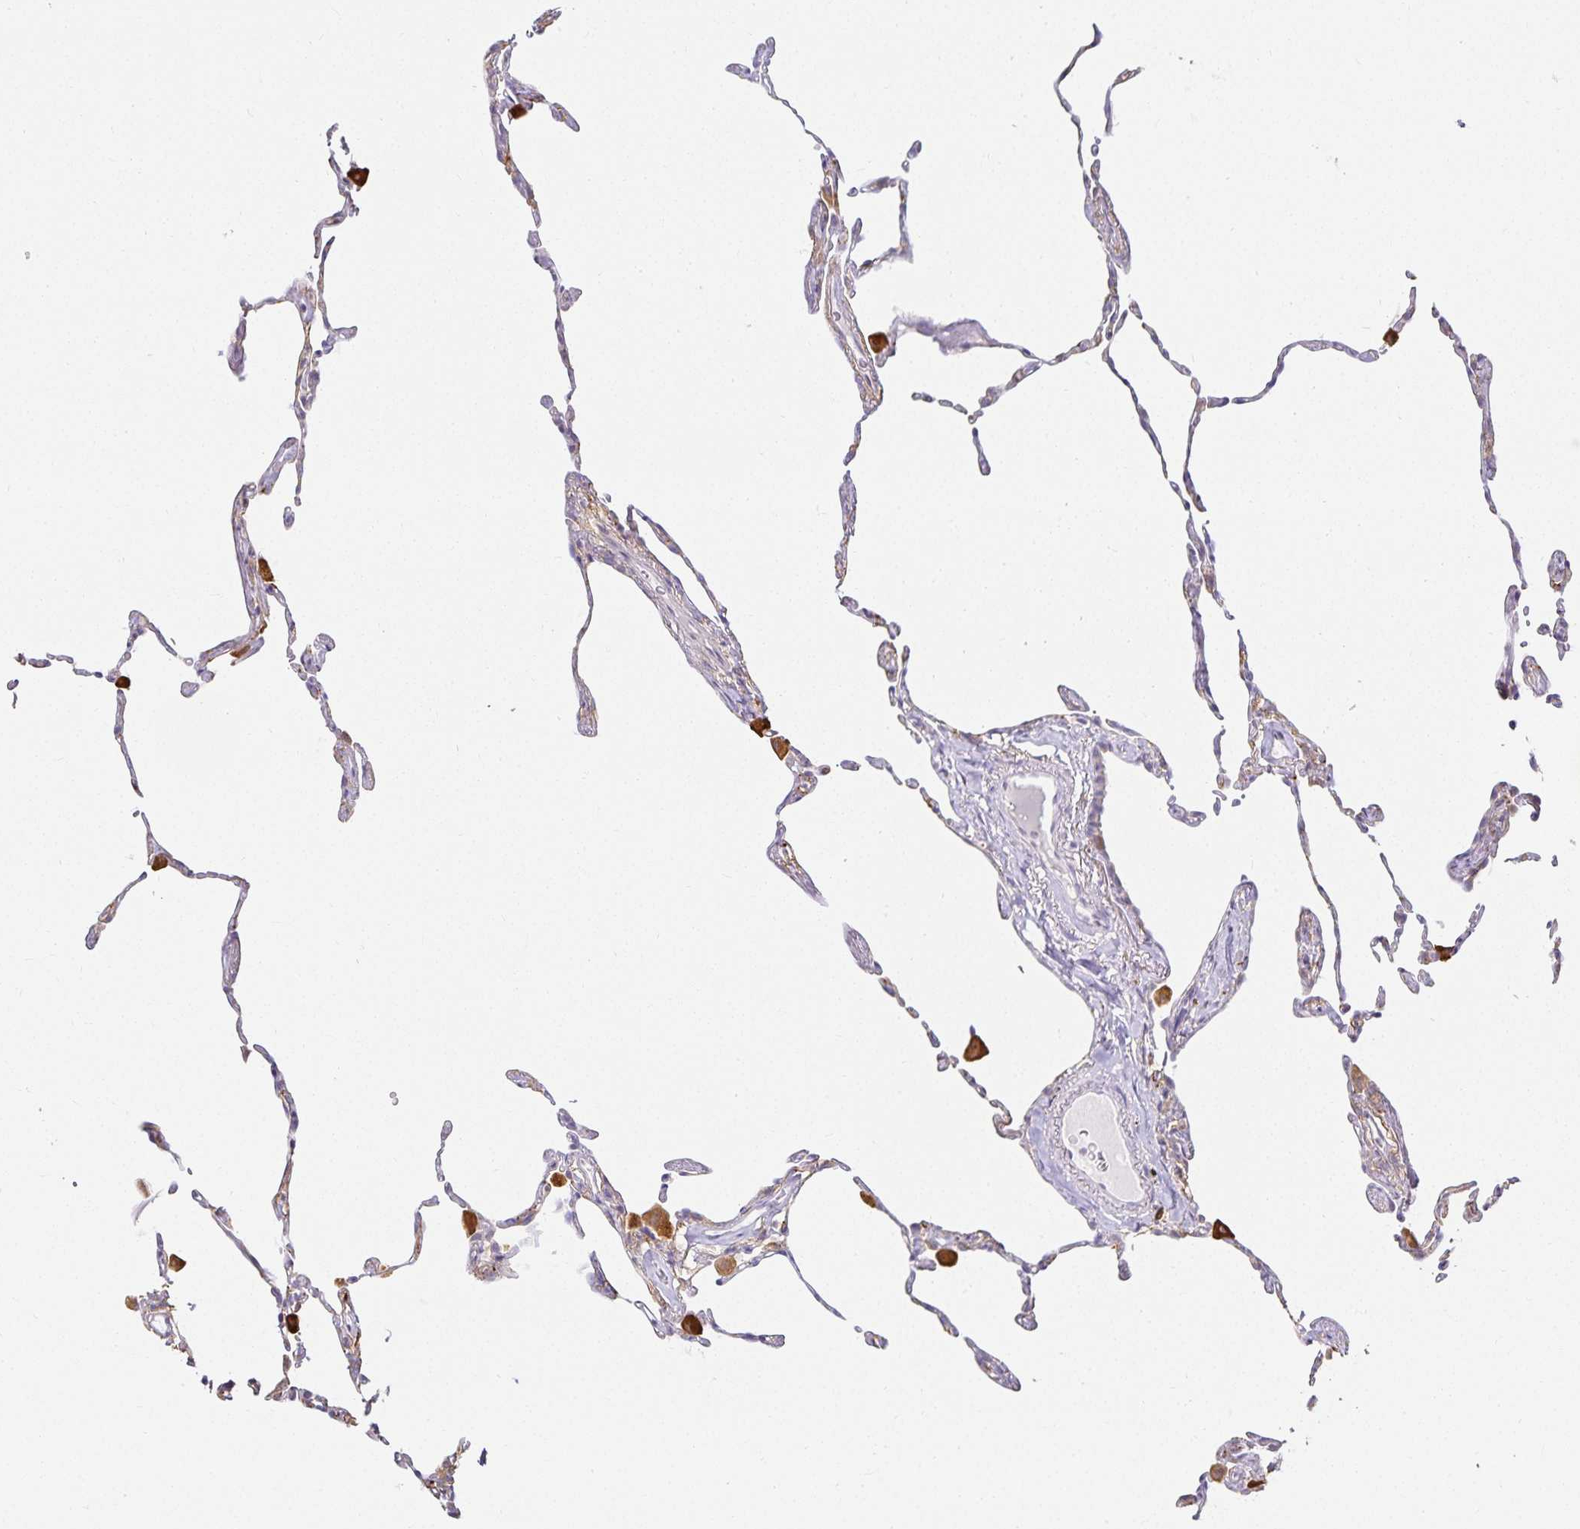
{"staining": {"intensity": "negative", "quantity": "none", "location": "none"}, "tissue": "lung", "cell_type": "Alveolar cells", "image_type": "normal", "snomed": [{"axis": "morphology", "description": "Normal tissue, NOS"}, {"axis": "topography", "description": "Lung"}], "caption": "Immunohistochemical staining of unremarkable human lung reveals no significant expression in alveolar cells.", "gene": "GP2", "patient": {"sex": "female", "age": 57}}